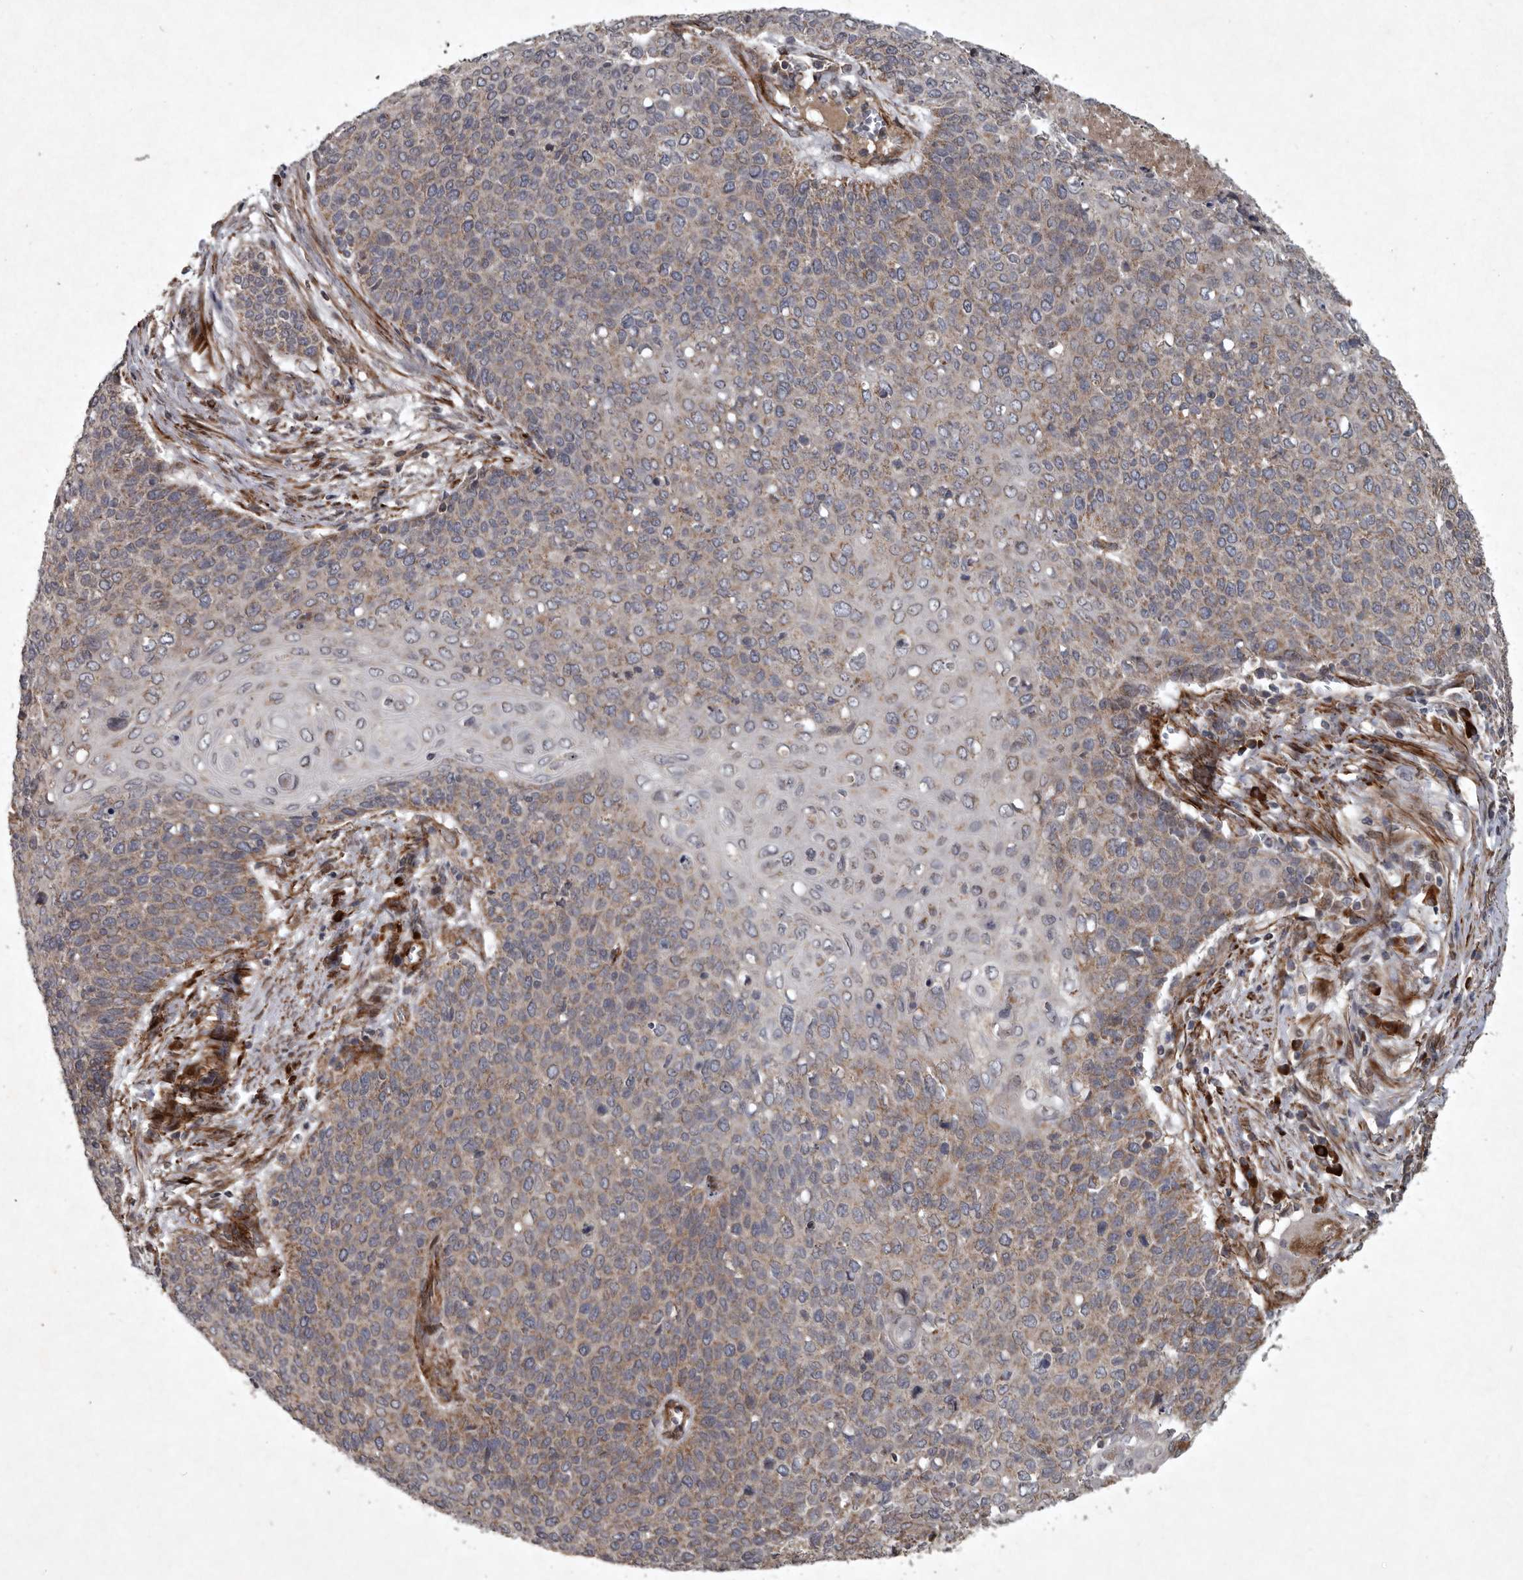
{"staining": {"intensity": "moderate", "quantity": "25%-75%", "location": "cytoplasmic/membranous"}, "tissue": "cervical cancer", "cell_type": "Tumor cells", "image_type": "cancer", "snomed": [{"axis": "morphology", "description": "Squamous cell carcinoma, NOS"}, {"axis": "topography", "description": "Cervix"}], "caption": "The photomicrograph shows immunohistochemical staining of cervical cancer (squamous cell carcinoma). There is moderate cytoplasmic/membranous staining is present in approximately 25%-75% of tumor cells.", "gene": "MRPS15", "patient": {"sex": "female", "age": 39}}